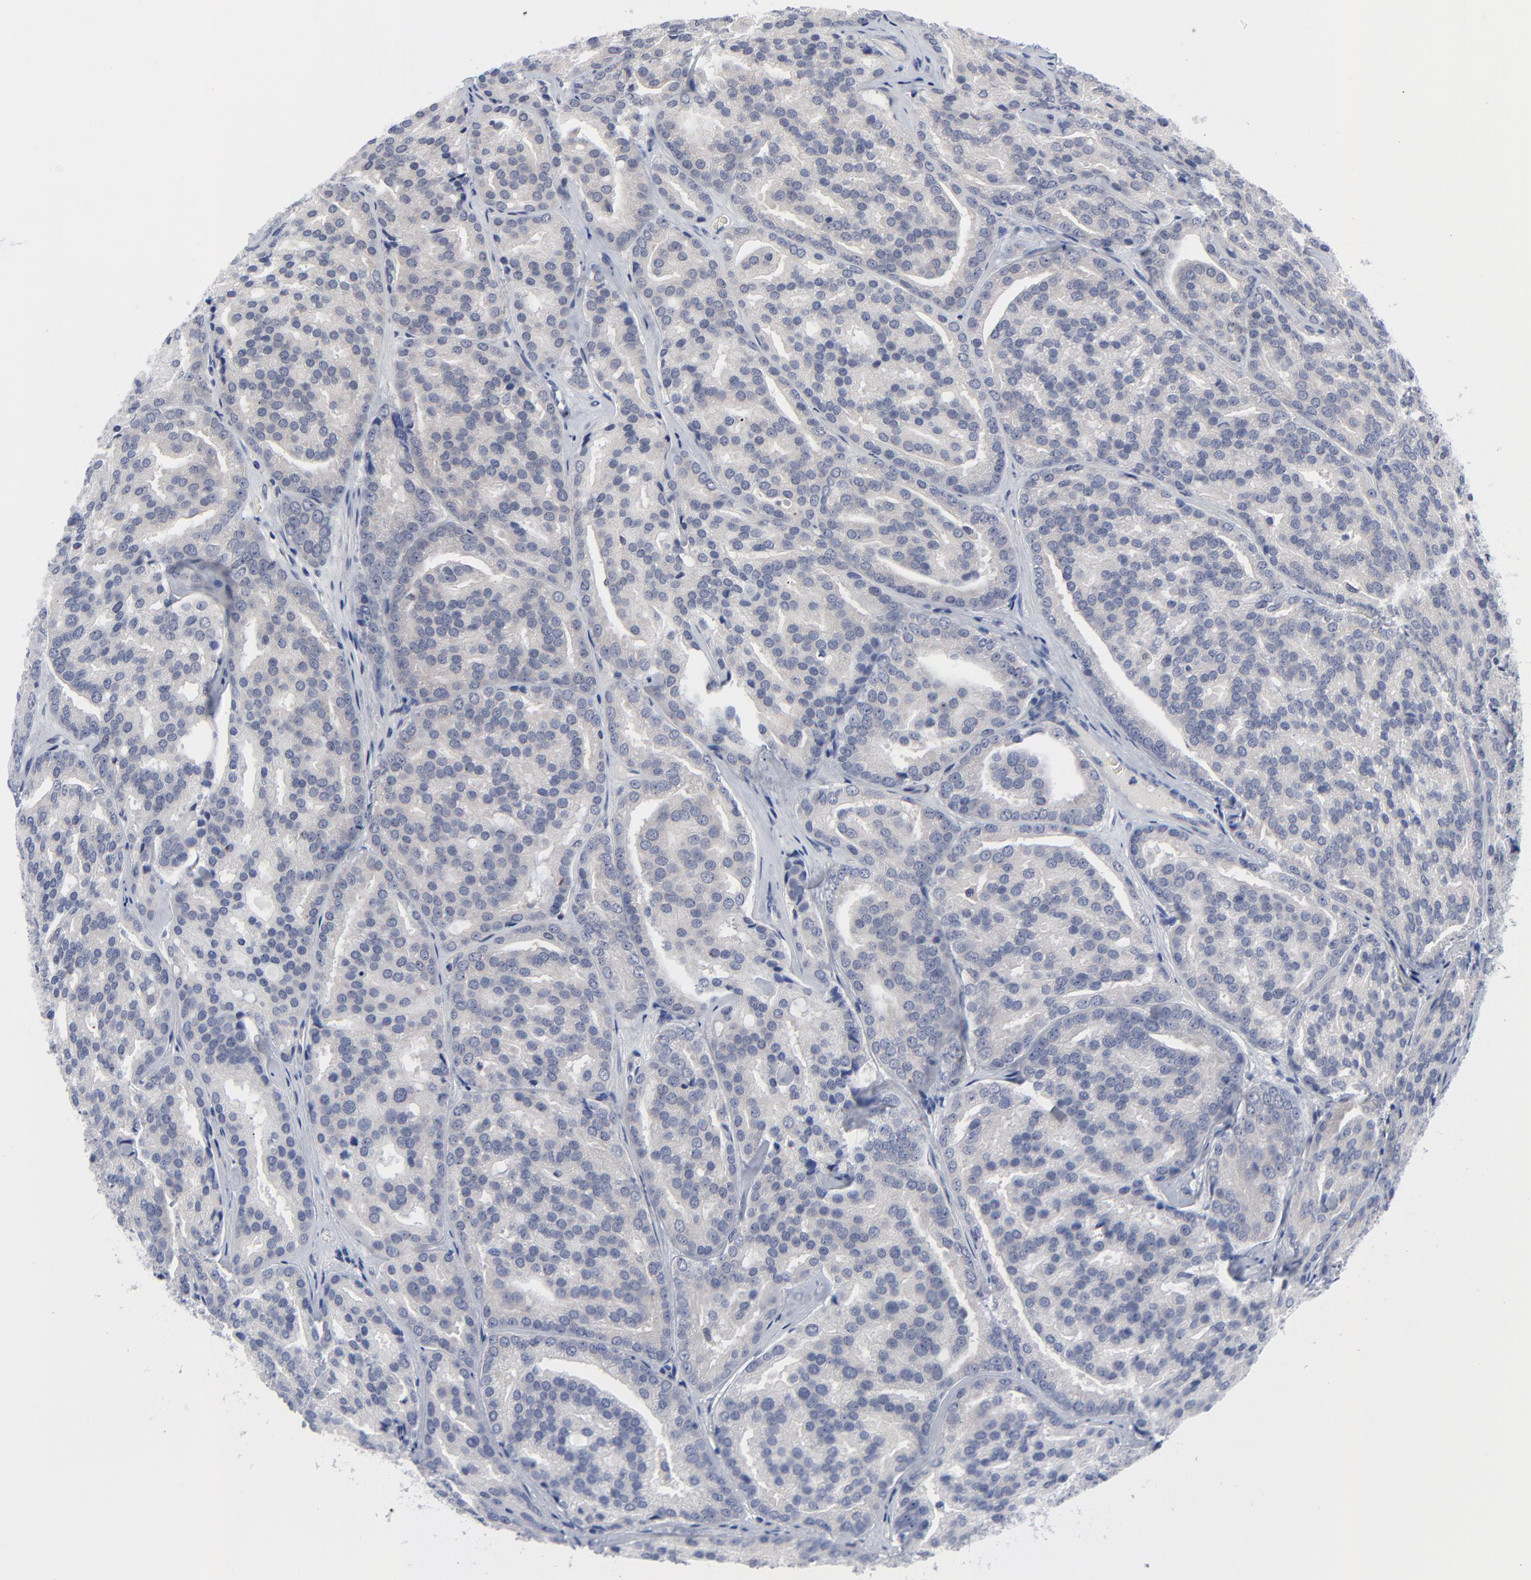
{"staining": {"intensity": "negative", "quantity": "none", "location": "none"}, "tissue": "prostate cancer", "cell_type": "Tumor cells", "image_type": "cancer", "snomed": [{"axis": "morphology", "description": "Adenocarcinoma, High grade"}, {"axis": "topography", "description": "Prostate"}], "caption": "This is an immunohistochemistry (IHC) image of high-grade adenocarcinoma (prostate). There is no expression in tumor cells.", "gene": "CLEC4G", "patient": {"sex": "male", "age": 64}}